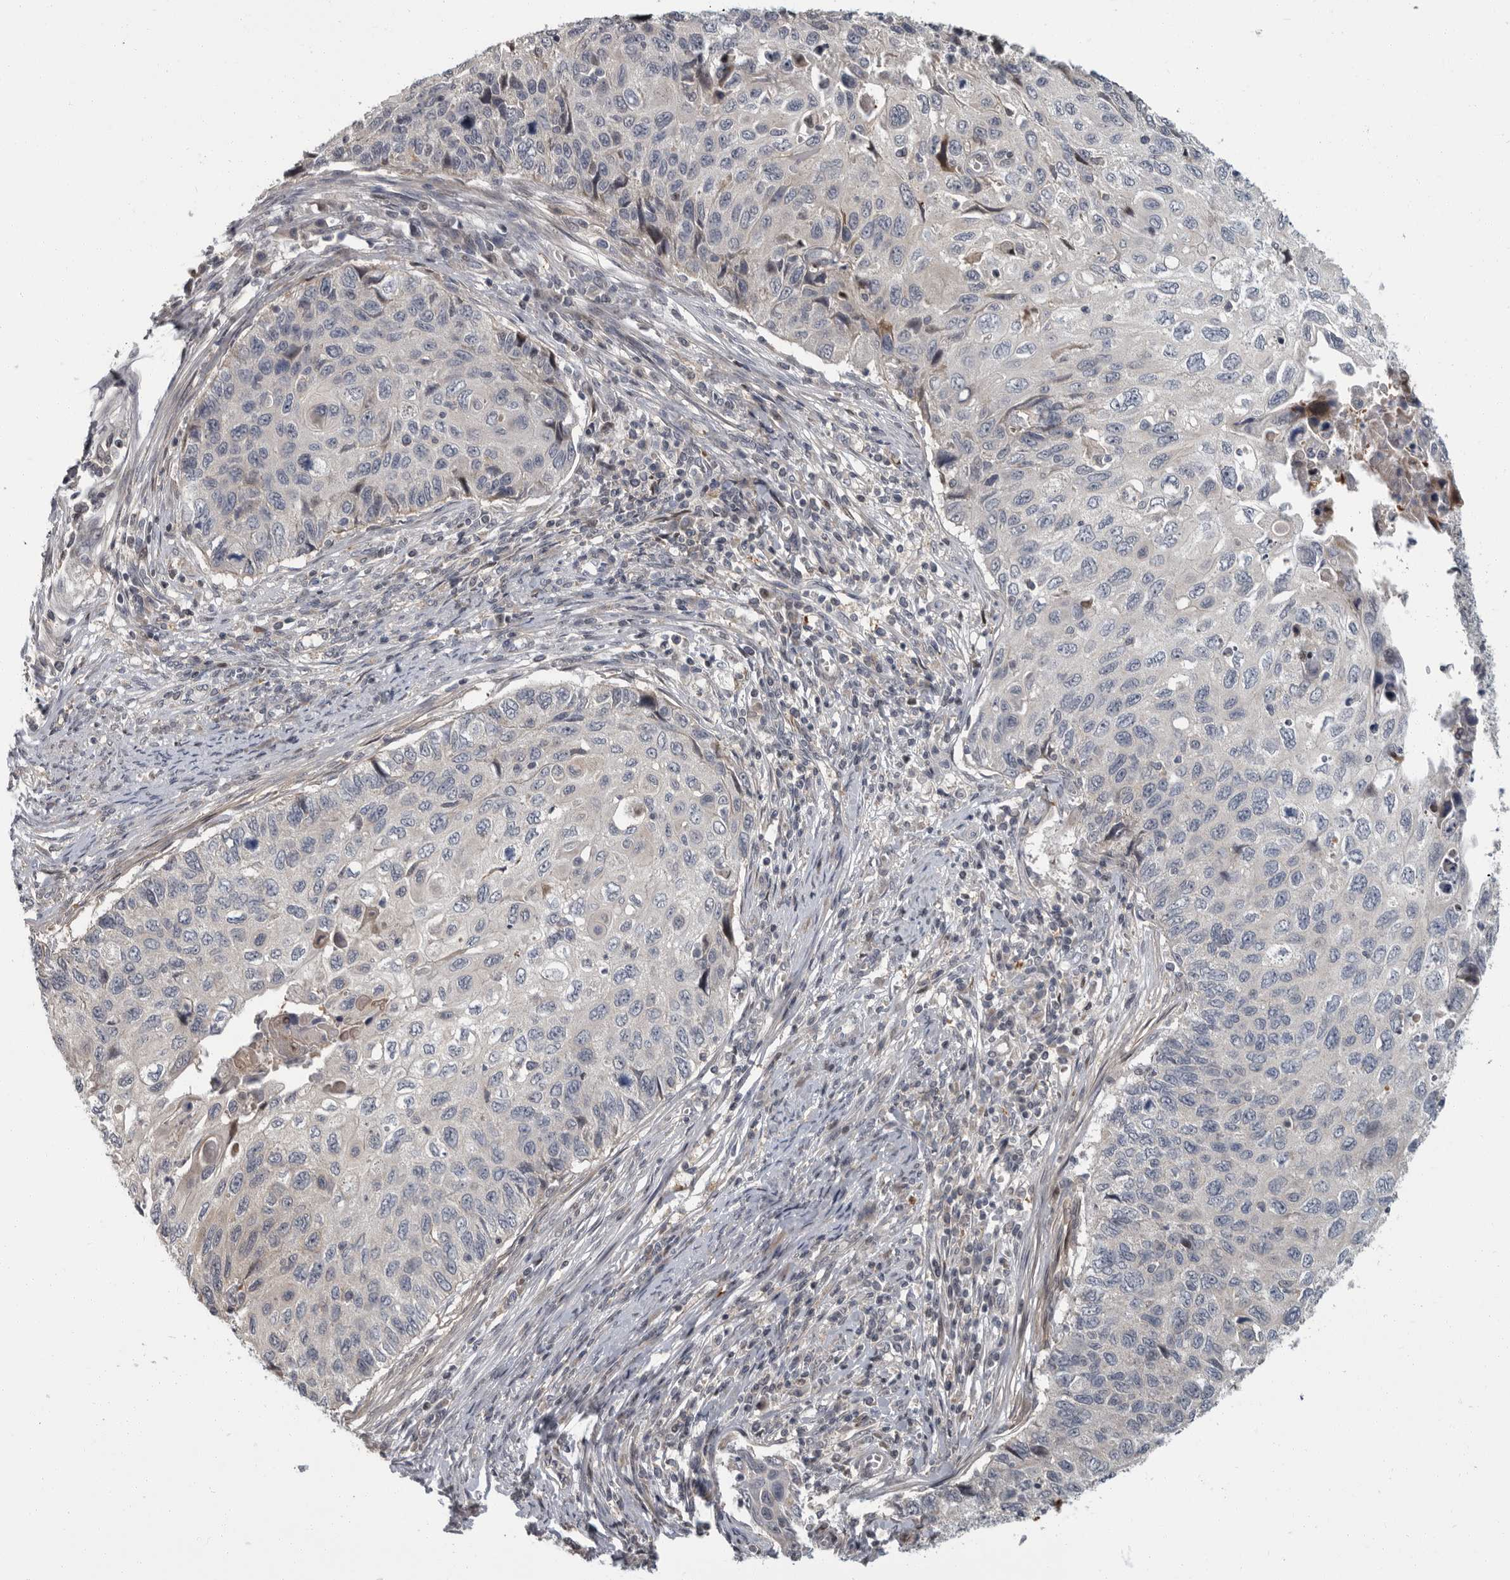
{"staining": {"intensity": "negative", "quantity": "none", "location": "none"}, "tissue": "cervical cancer", "cell_type": "Tumor cells", "image_type": "cancer", "snomed": [{"axis": "morphology", "description": "Squamous cell carcinoma, NOS"}, {"axis": "topography", "description": "Cervix"}], "caption": "Tumor cells show no significant protein expression in cervical cancer. Brightfield microscopy of IHC stained with DAB (3,3'-diaminobenzidine) (brown) and hematoxylin (blue), captured at high magnification.", "gene": "PDE7A", "patient": {"sex": "female", "age": 70}}